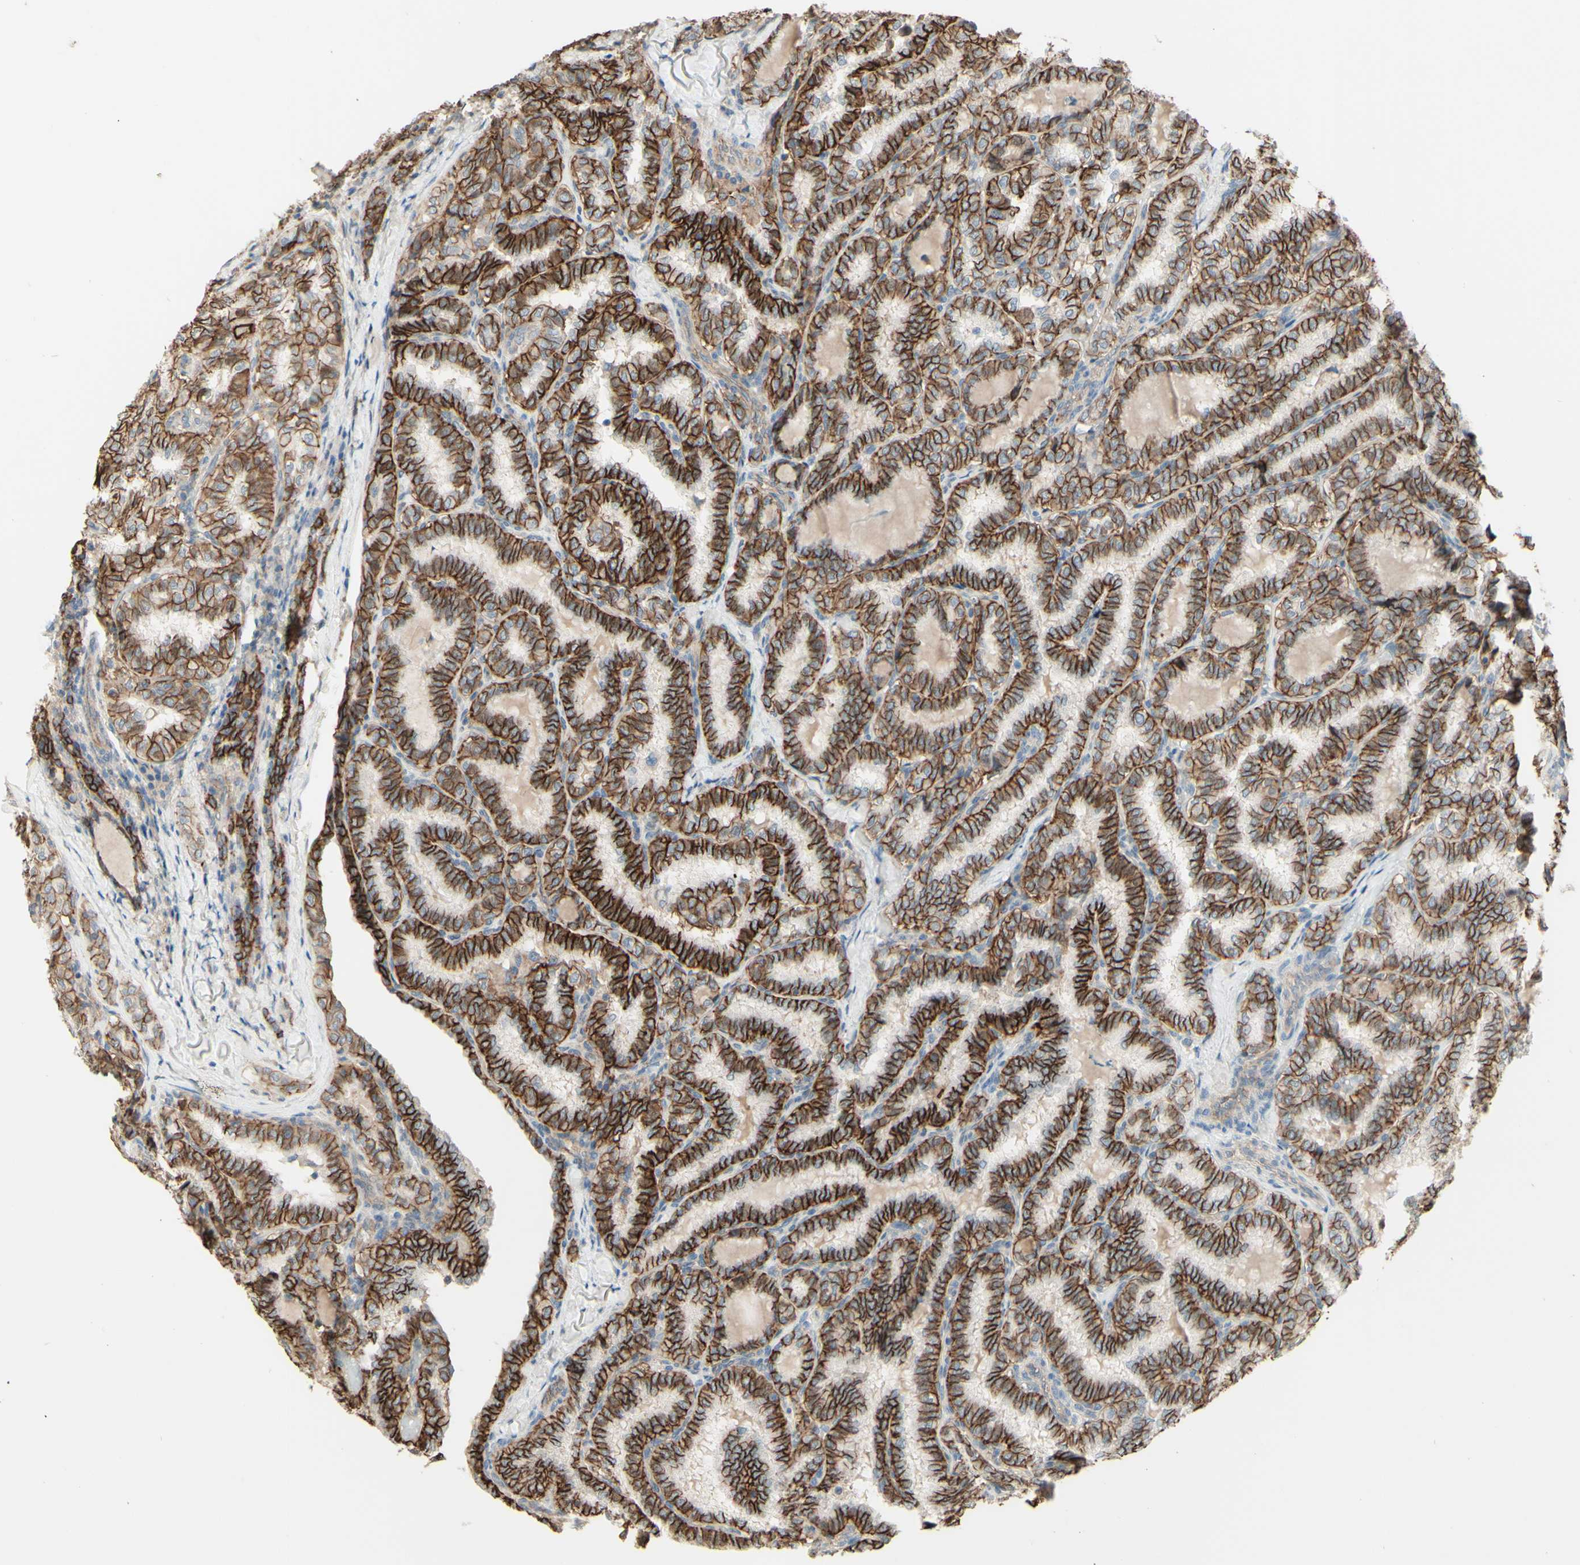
{"staining": {"intensity": "strong", "quantity": ">75%", "location": "cytoplasmic/membranous"}, "tissue": "thyroid cancer", "cell_type": "Tumor cells", "image_type": "cancer", "snomed": [{"axis": "morphology", "description": "Normal tissue, NOS"}, {"axis": "morphology", "description": "Papillary adenocarcinoma, NOS"}, {"axis": "topography", "description": "Thyroid gland"}], "caption": "Papillary adenocarcinoma (thyroid) stained for a protein (brown) shows strong cytoplasmic/membranous positive positivity in approximately >75% of tumor cells.", "gene": "RNF149", "patient": {"sex": "female", "age": 30}}